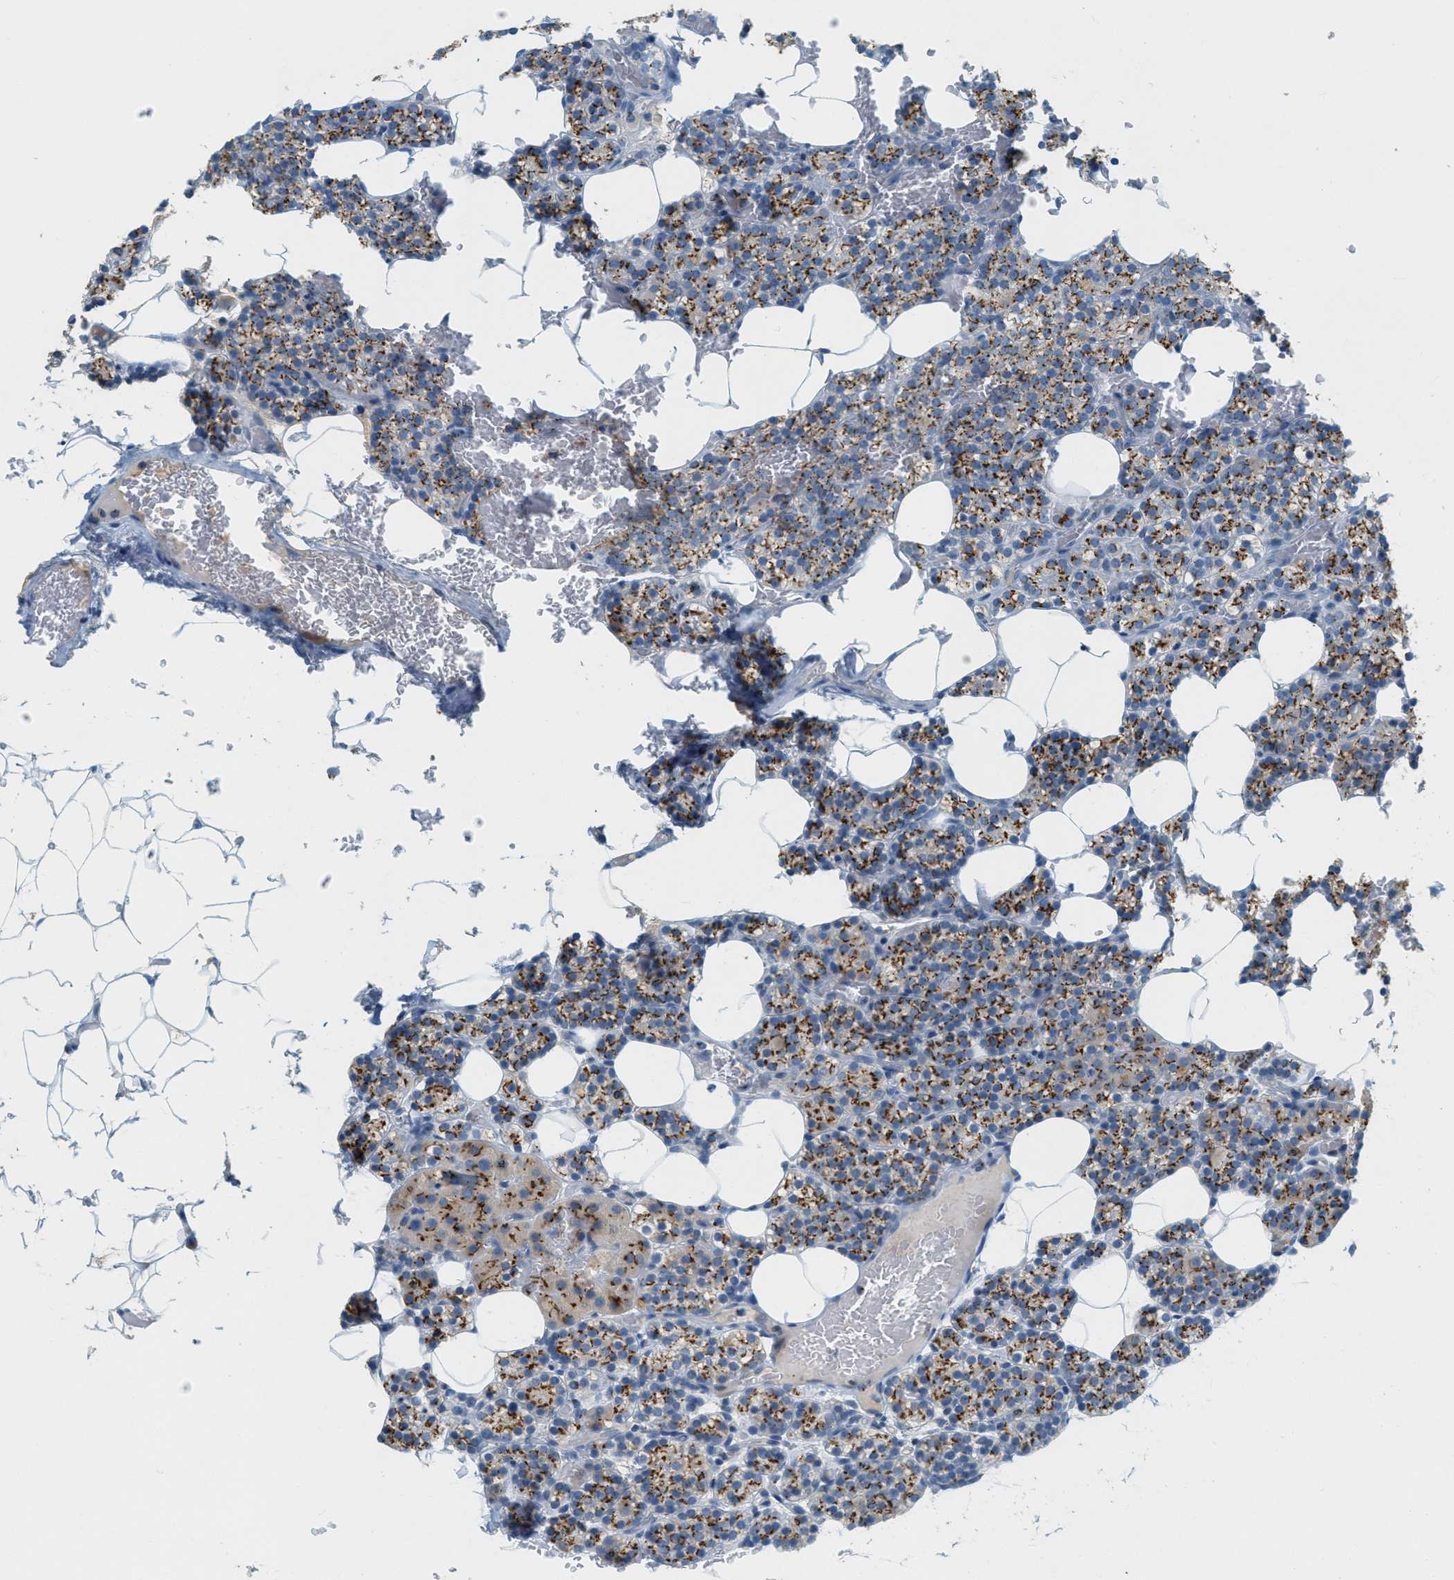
{"staining": {"intensity": "strong", "quantity": ">75%", "location": "cytoplasmic/membranous"}, "tissue": "parathyroid gland", "cell_type": "Glandular cells", "image_type": "normal", "snomed": [{"axis": "morphology", "description": "Normal tissue, NOS"}, {"axis": "morphology", "description": "Inflammation chronic"}, {"axis": "morphology", "description": "Goiter, colloid"}, {"axis": "topography", "description": "Thyroid gland"}, {"axis": "topography", "description": "Parathyroid gland"}], "caption": "Human parathyroid gland stained for a protein (brown) exhibits strong cytoplasmic/membranous positive expression in about >75% of glandular cells.", "gene": "ENTPD4", "patient": {"sex": "male", "age": 65}}